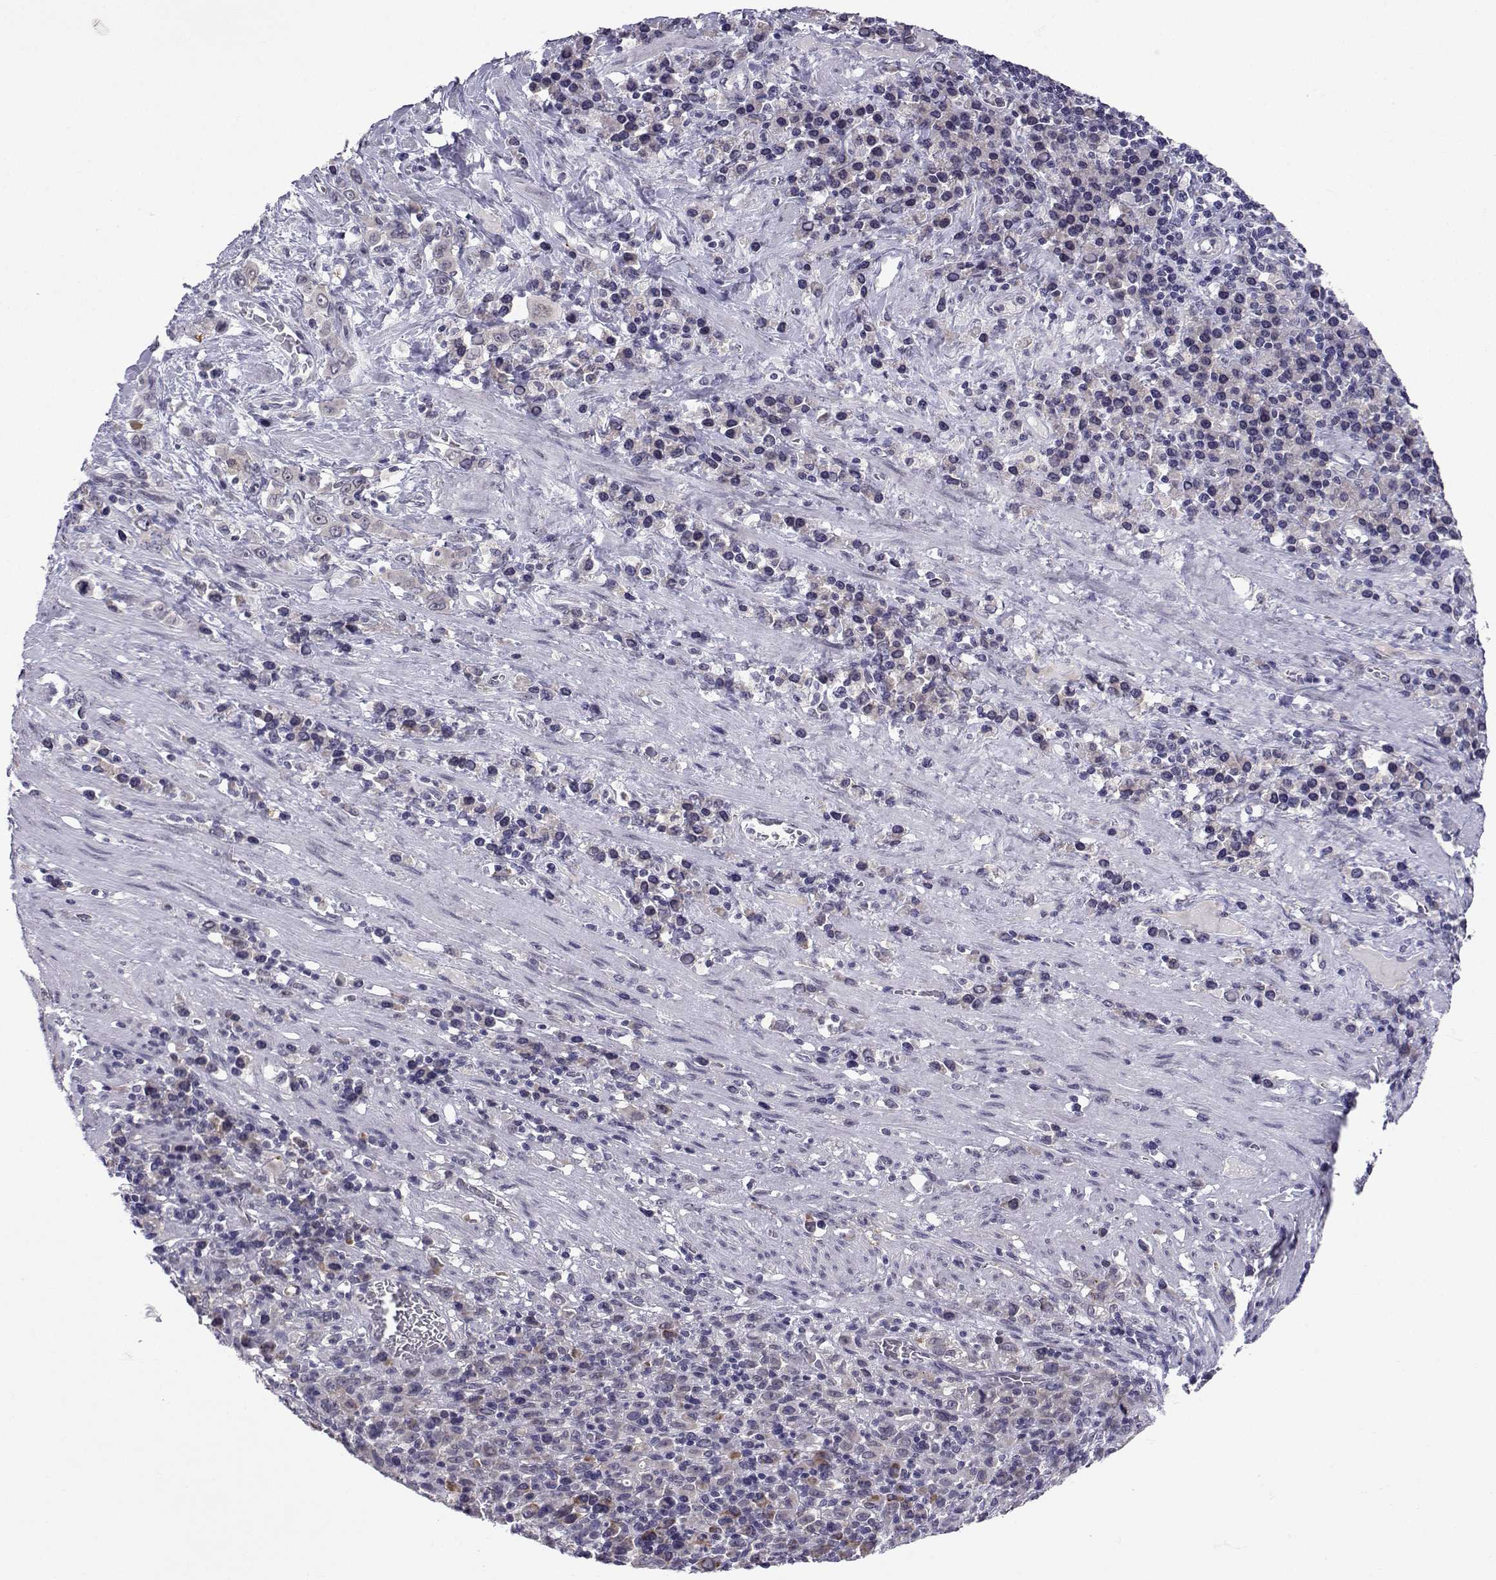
{"staining": {"intensity": "negative", "quantity": "none", "location": "none"}, "tissue": "stomach cancer", "cell_type": "Tumor cells", "image_type": "cancer", "snomed": [{"axis": "morphology", "description": "Adenocarcinoma, NOS"}, {"axis": "topography", "description": "Stomach, upper"}], "caption": "Immunohistochemistry of human stomach cancer shows no expression in tumor cells.", "gene": "SLC6A3", "patient": {"sex": "male", "age": 75}}